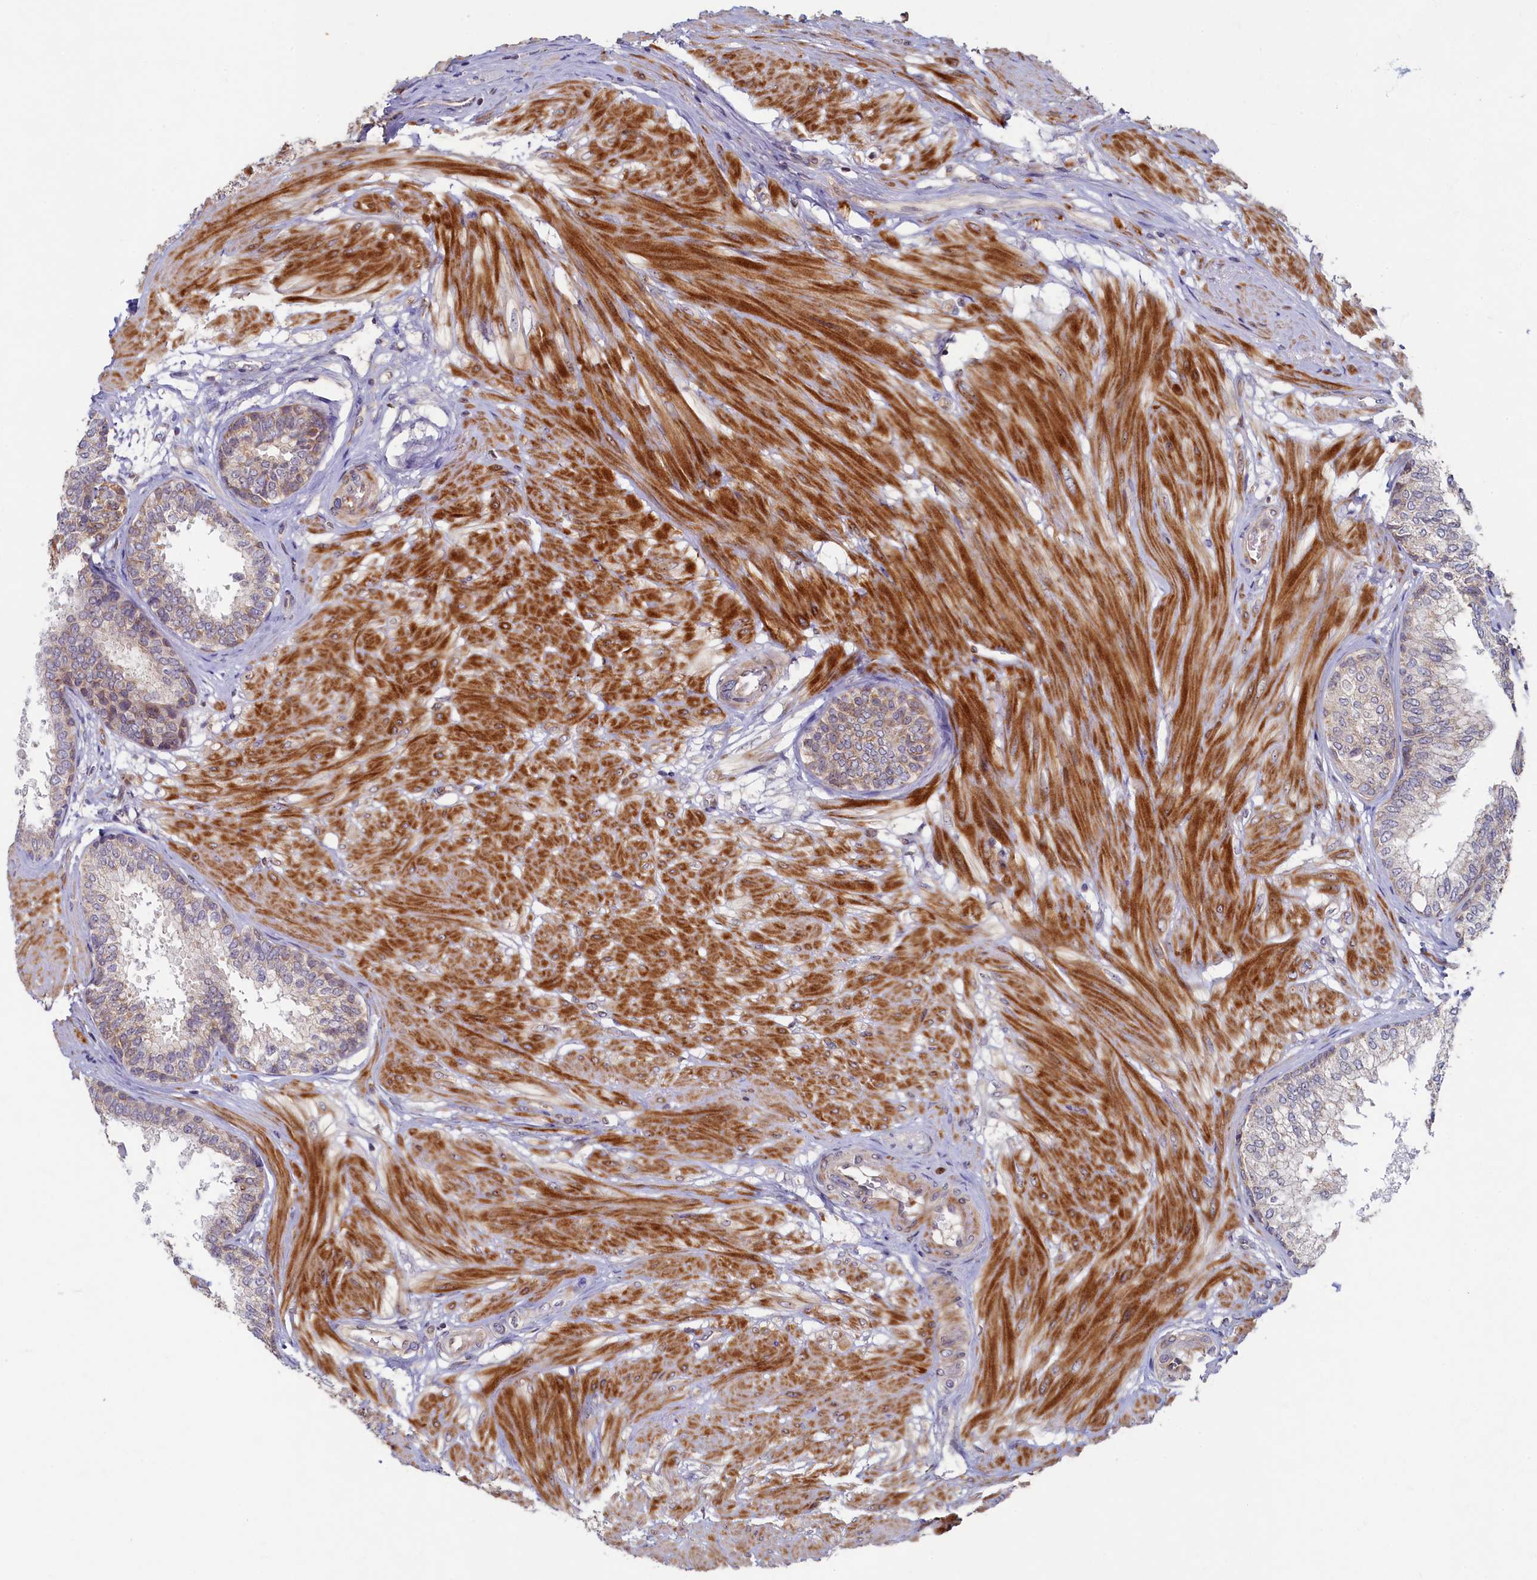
{"staining": {"intensity": "moderate", "quantity": "<25%", "location": "cytoplasmic/membranous"}, "tissue": "prostate", "cell_type": "Glandular cells", "image_type": "normal", "snomed": [{"axis": "morphology", "description": "Normal tissue, NOS"}, {"axis": "topography", "description": "Prostate"}], "caption": "Immunohistochemical staining of benign human prostate exhibits moderate cytoplasmic/membranous protein expression in about <25% of glandular cells.", "gene": "CEP20", "patient": {"sex": "male", "age": 48}}